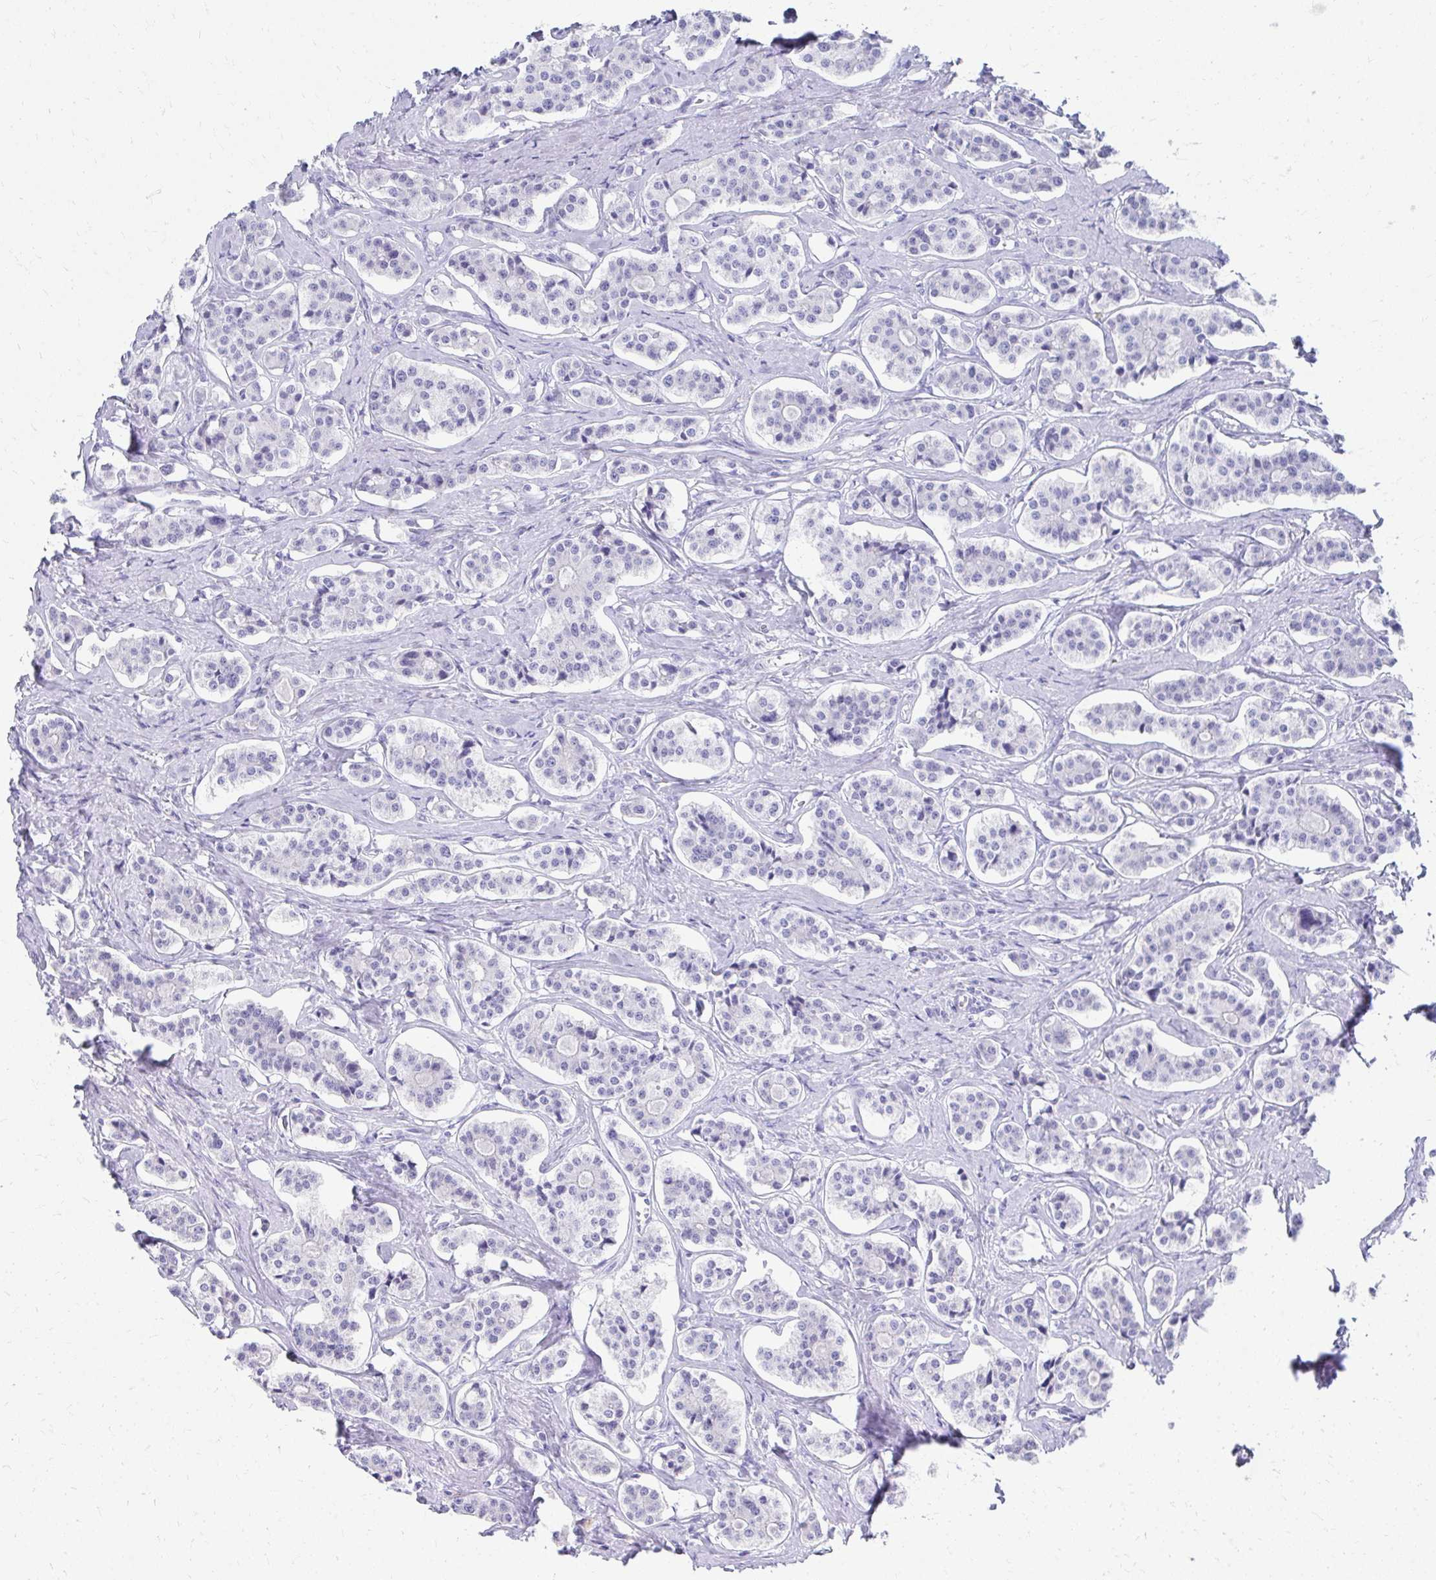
{"staining": {"intensity": "negative", "quantity": "none", "location": "none"}, "tissue": "carcinoid", "cell_type": "Tumor cells", "image_type": "cancer", "snomed": [{"axis": "morphology", "description": "Carcinoid, malignant, NOS"}, {"axis": "topography", "description": "Small intestine"}], "caption": "An image of human carcinoid is negative for staining in tumor cells.", "gene": "SEC14L3", "patient": {"sex": "male", "age": 63}}